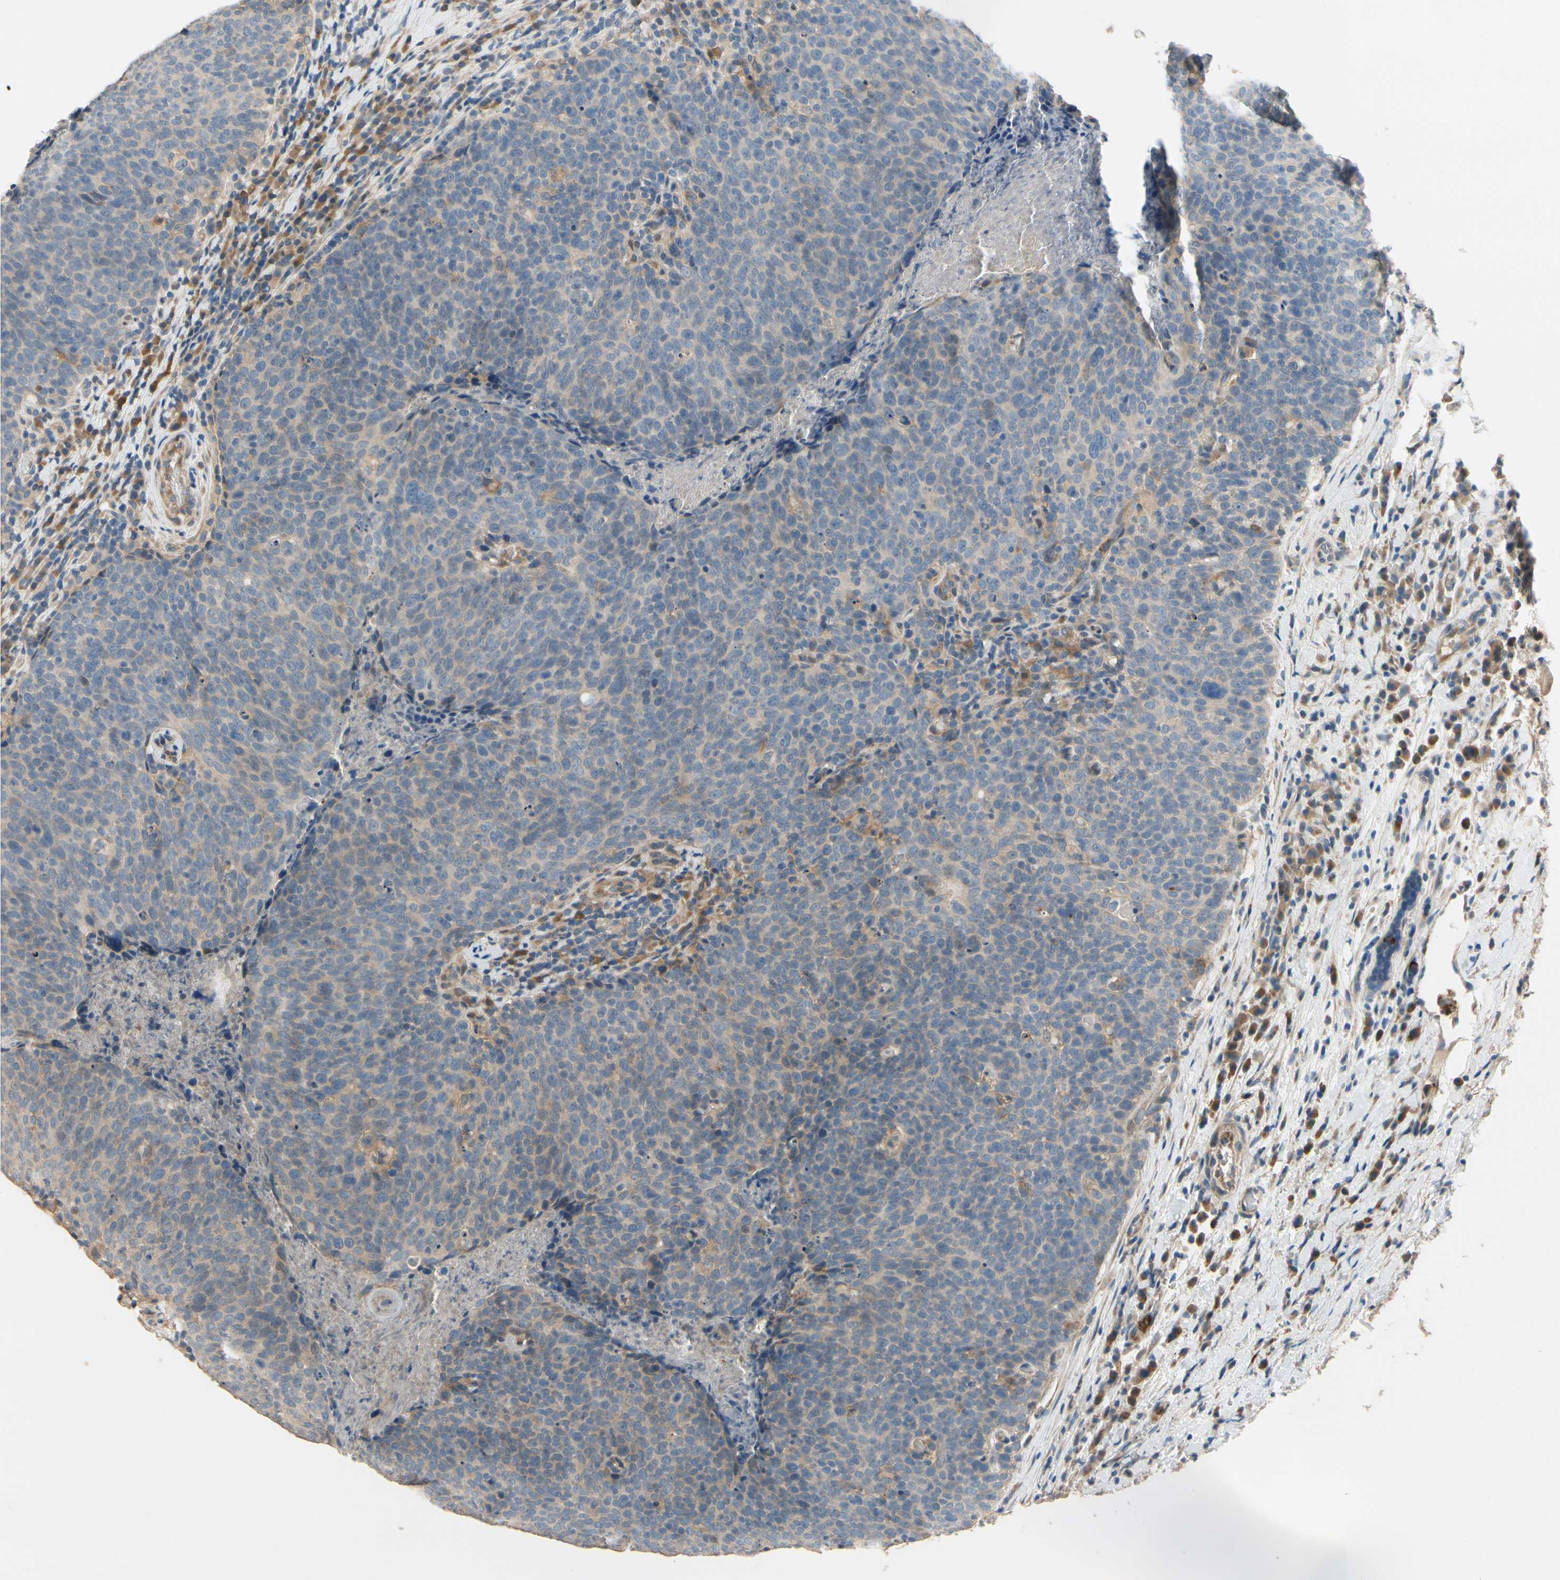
{"staining": {"intensity": "weak", "quantity": "<25%", "location": "cytoplasmic/membranous"}, "tissue": "head and neck cancer", "cell_type": "Tumor cells", "image_type": "cancer", "snomed": [{"axis": "morphology", "description": "Squamous cell carcinoma, NOS"}, {"axis": "morphology", "description": "Squamous cell carcinoma, metastatic, NOS"}, {"axis": "topography", "description": "Lymph node"}, {"axis": "topography", "description": "Head-Neck"}], "caption": "Tumor cells are negative for protein expression in human head and neck cancer (squamous cell carcinoma). The staining is performed using DAB brown chromogen with nuclei counter-stained in using hematoxylin.", "gene": "SIGLEC5", "patient": {"sex": "male", "age": 62}}